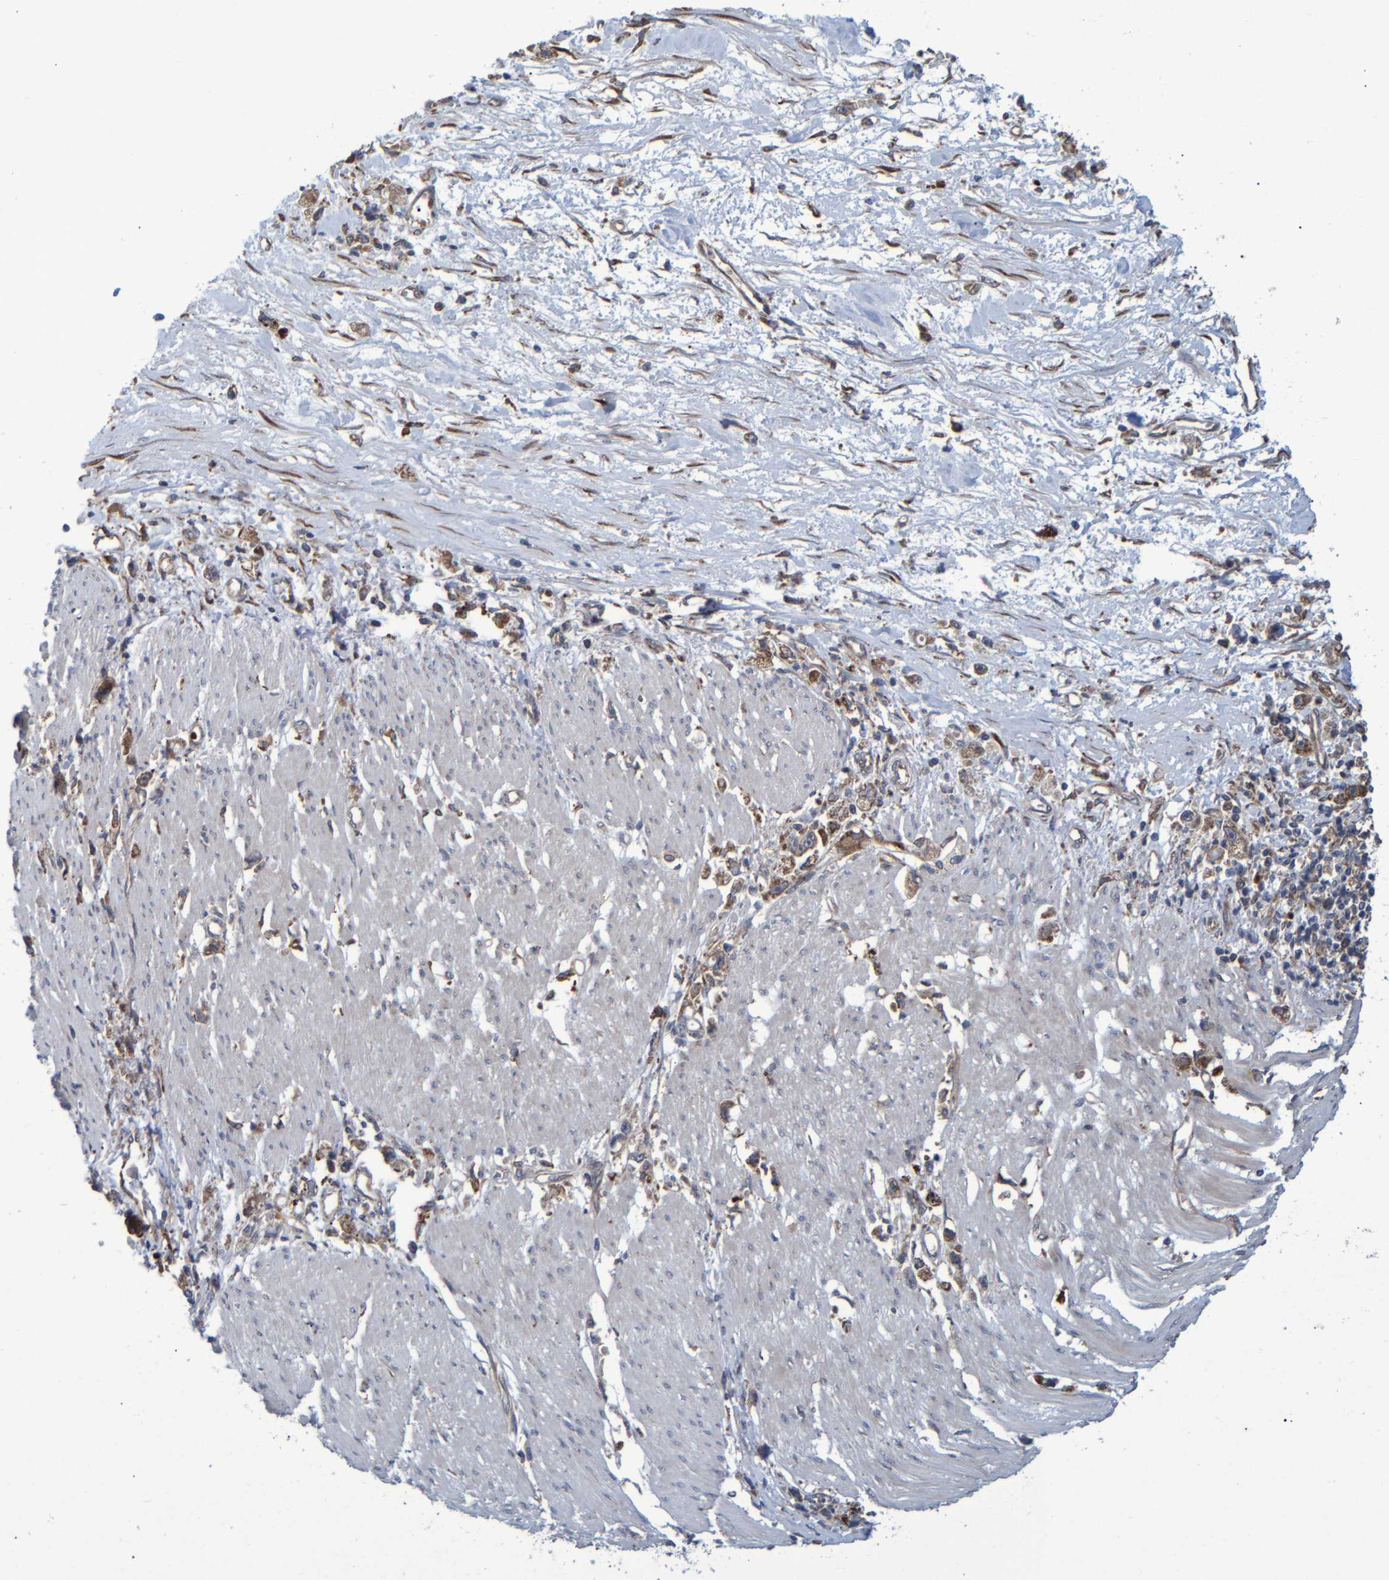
{"staining": {"intensity": "weak", "quantity": "25%-75%", "location": "cytoplasmic/membranous"}, "tissue": "stomach cancer", "cell_type": "Tumor cells", "image_type": "cancer", "snomed": [{"axis": "morphology", "description": "Adenocarcinoma, NOS"}, {"axis": "topography", "description": "Stomach"}], "caption": "Tumor cells exhibit weak cytoplasmic/membranous expression in about 25%-75% of cells in adenocarcinoma (stomach). Nuclei are stained in blue.", "gene": "SPAG5", "patient": {"sex": "female", "age": 59}}